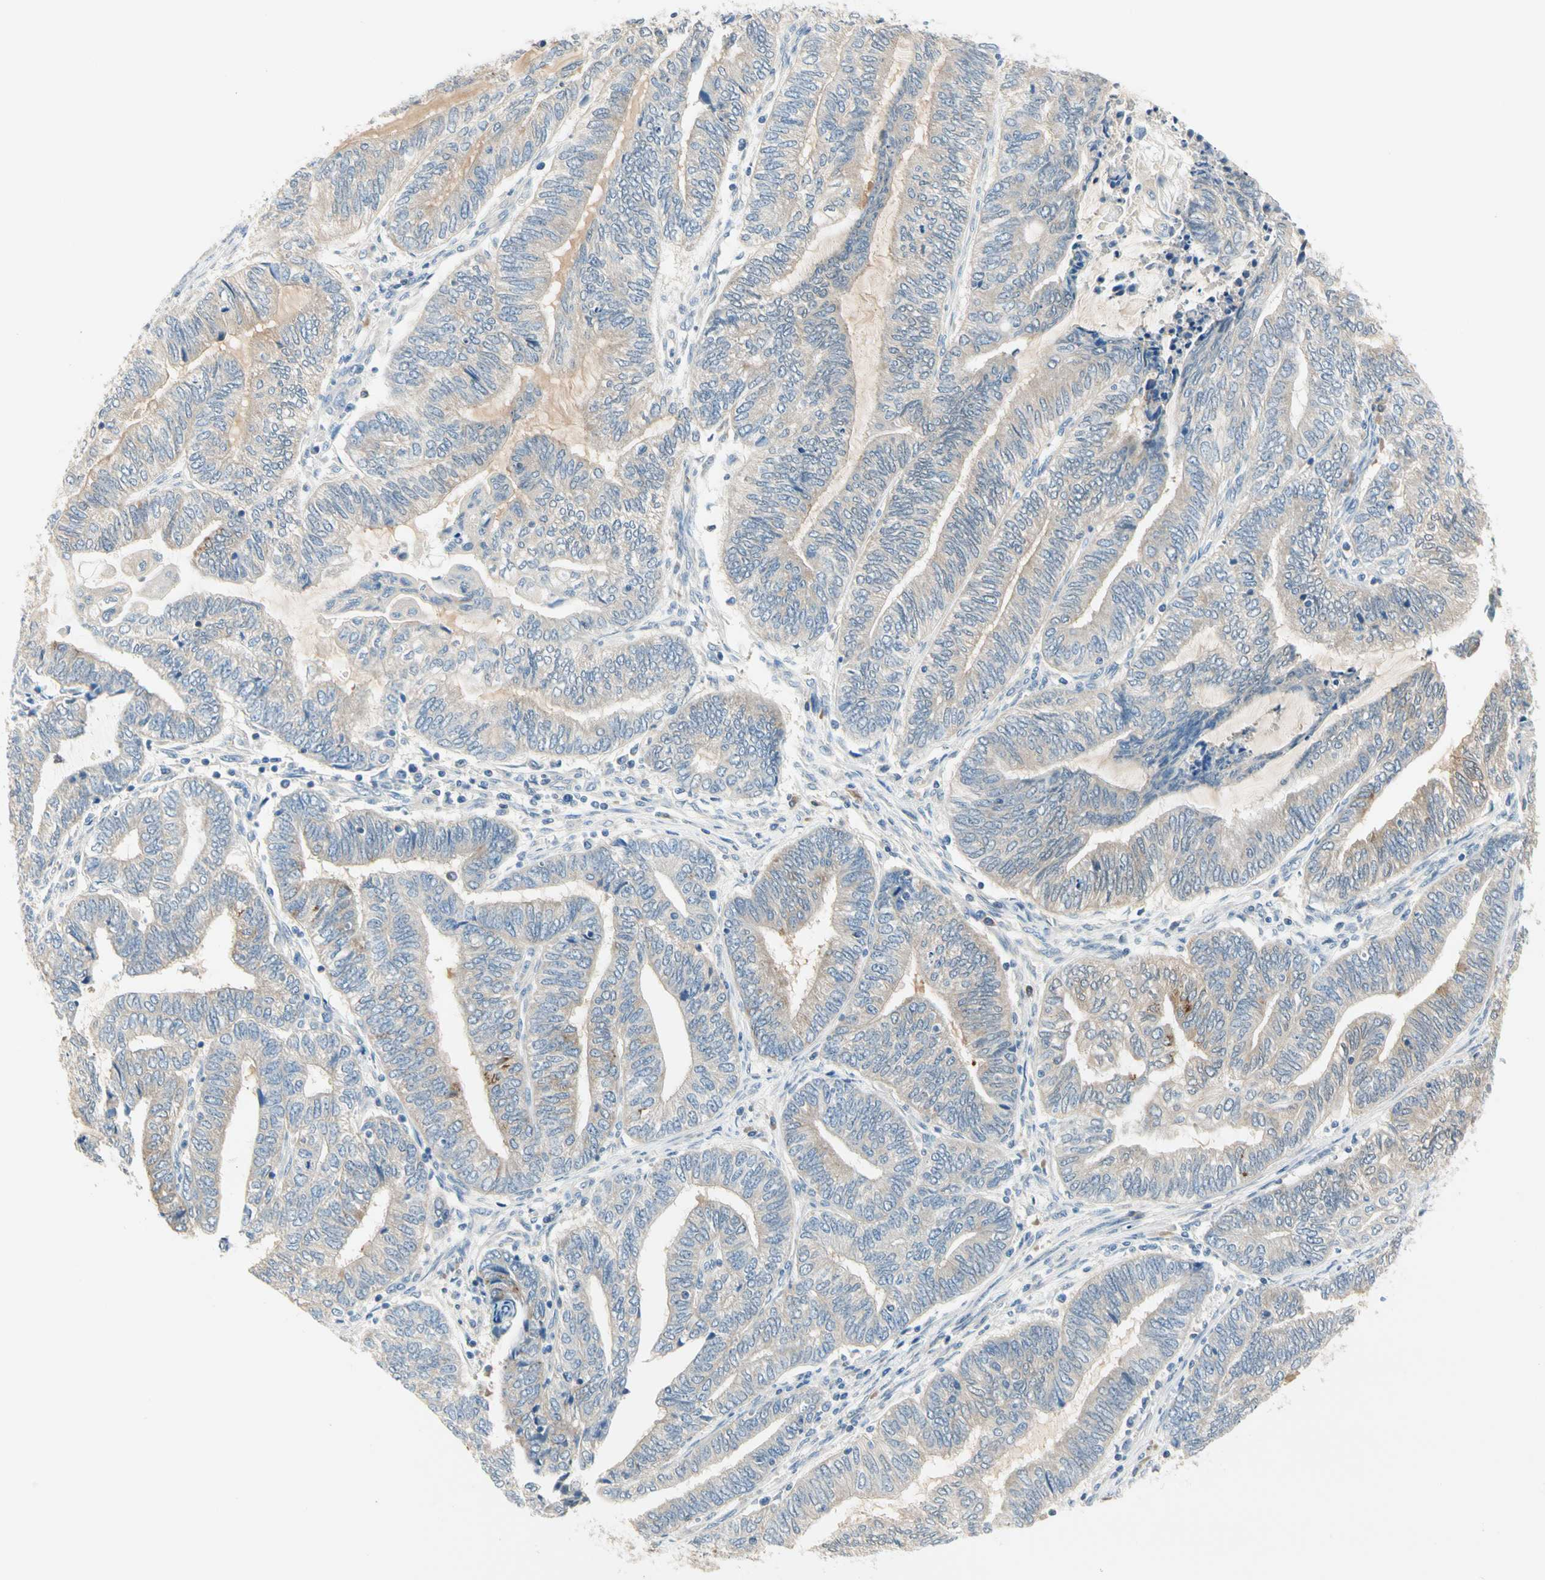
{"staining": {"intensity": "weak", "quantity": ">75%", "location": "cytoplasmic/membranous"}, "tissue": "endometrial cancer", "cell_type": "Tumor cells", "image_type": "cancer", "snomed": [{"axis": "morphology", "description": "Adenocarcinoma, NOS"}, {"axis": "topography", "description": "Uterus"}, {"axis": "topography", "description": "Endometrium"}], "caption": "The micrograph exhibits immunohistochemical staining of endometrial cancer (adenocarcinoma). There is weak cytoplasmic/membranous staining is present in about >75% of tumor cells.", "gene": "MPI", "patient": {"sex": "female", "age": 70}}